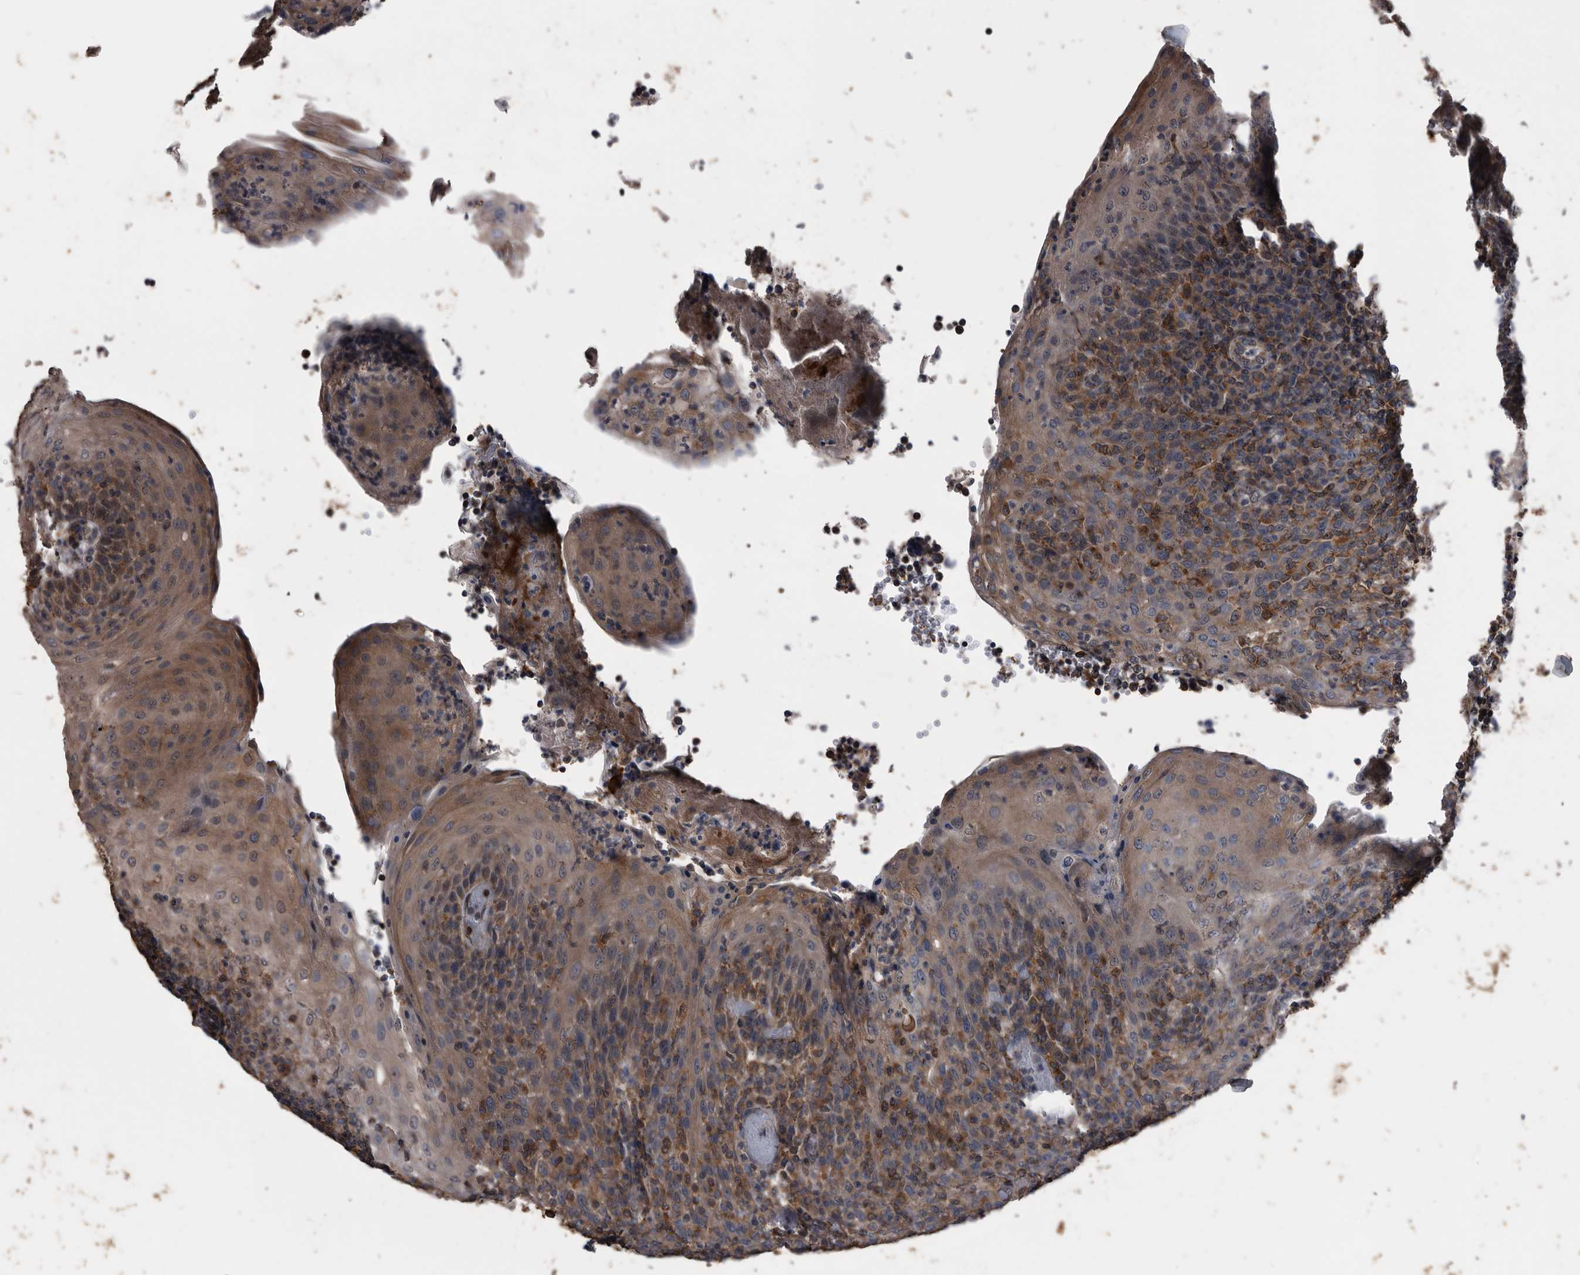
{"staining": {"intensity": "weak", "quantity": "<25%", "location": "cytoplasmic/membranous"}, "tissue": "tonsil", "cell_type": "Germinal center cells", "image_type": "normal", "snomed": [{"axis": "morphology", "description": "Normal tissue, NOS"}, {"axis": "topography", "description": "Tonsil"}], "caption": "Tonsil was stained to show a protein in brown. There is no significant positivity in germinal center cells. Brightfield microscopy of immunohistochemistry stained with DAB (3,3'-diaminobenzidine) (brown) and hematoxylin (blue), captured at high magnification.", "gene": "NRBP1", "patient": {"sex": "female", "age": 19}}